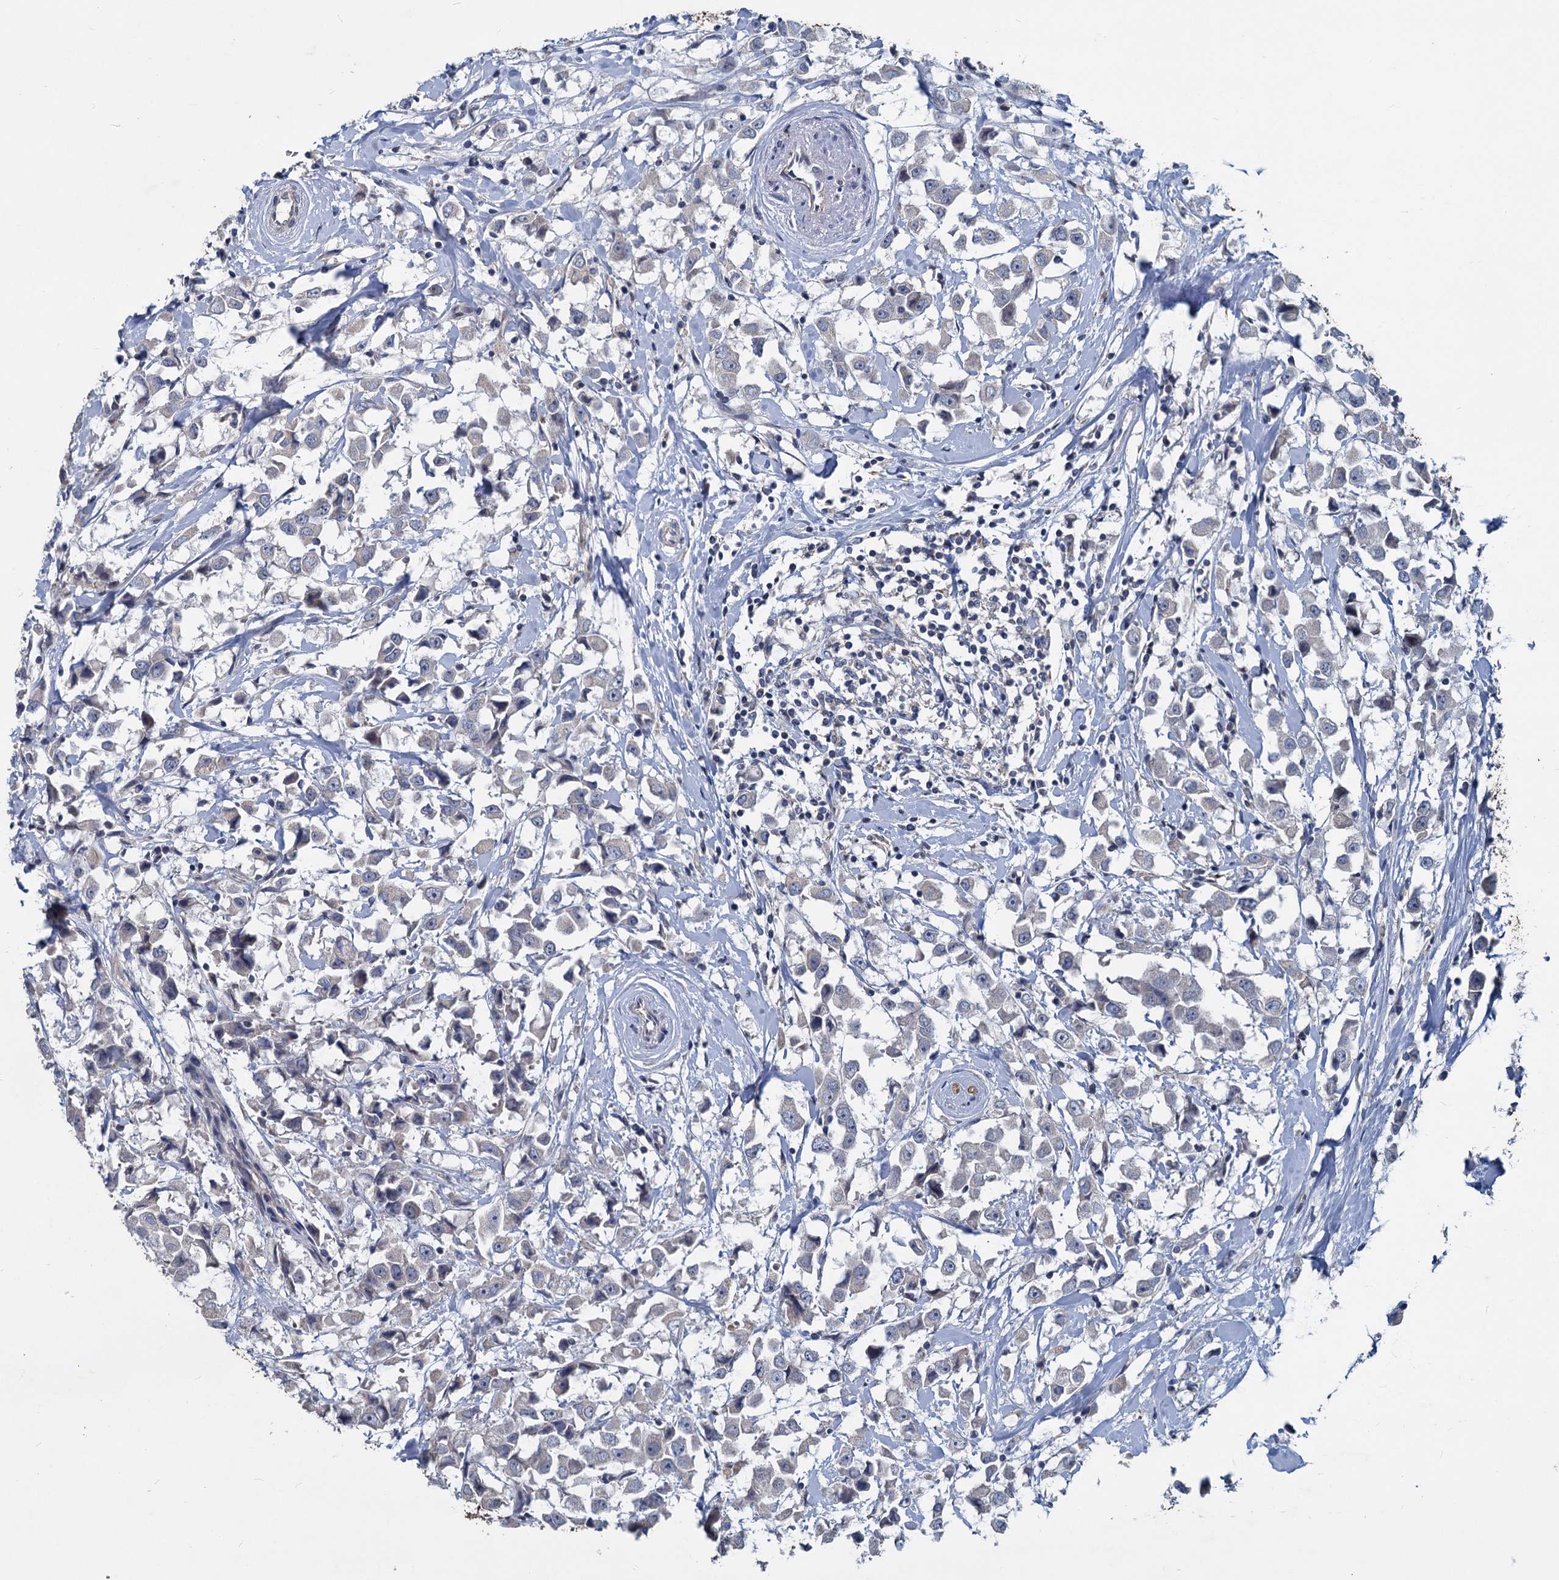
{"staining": {"intensity": "negative", "quantity": "none", "location": "none"}, "tissue": "breast cancer", "cell_type": "Tumor cells", "image_type": "cancer", "snomed": [{"axis": "morphology", "description": "Duct carcinoma"}, {"axis": "topography", "description": "Breast"}], "caption": "Protein analysis of breast intraductal carcinoma reveals no significant positivity in tumor cells. Nuclei are stained in blue.", "gene": "SLC2A7", "patient": {"sex": "female", "age": 61}}